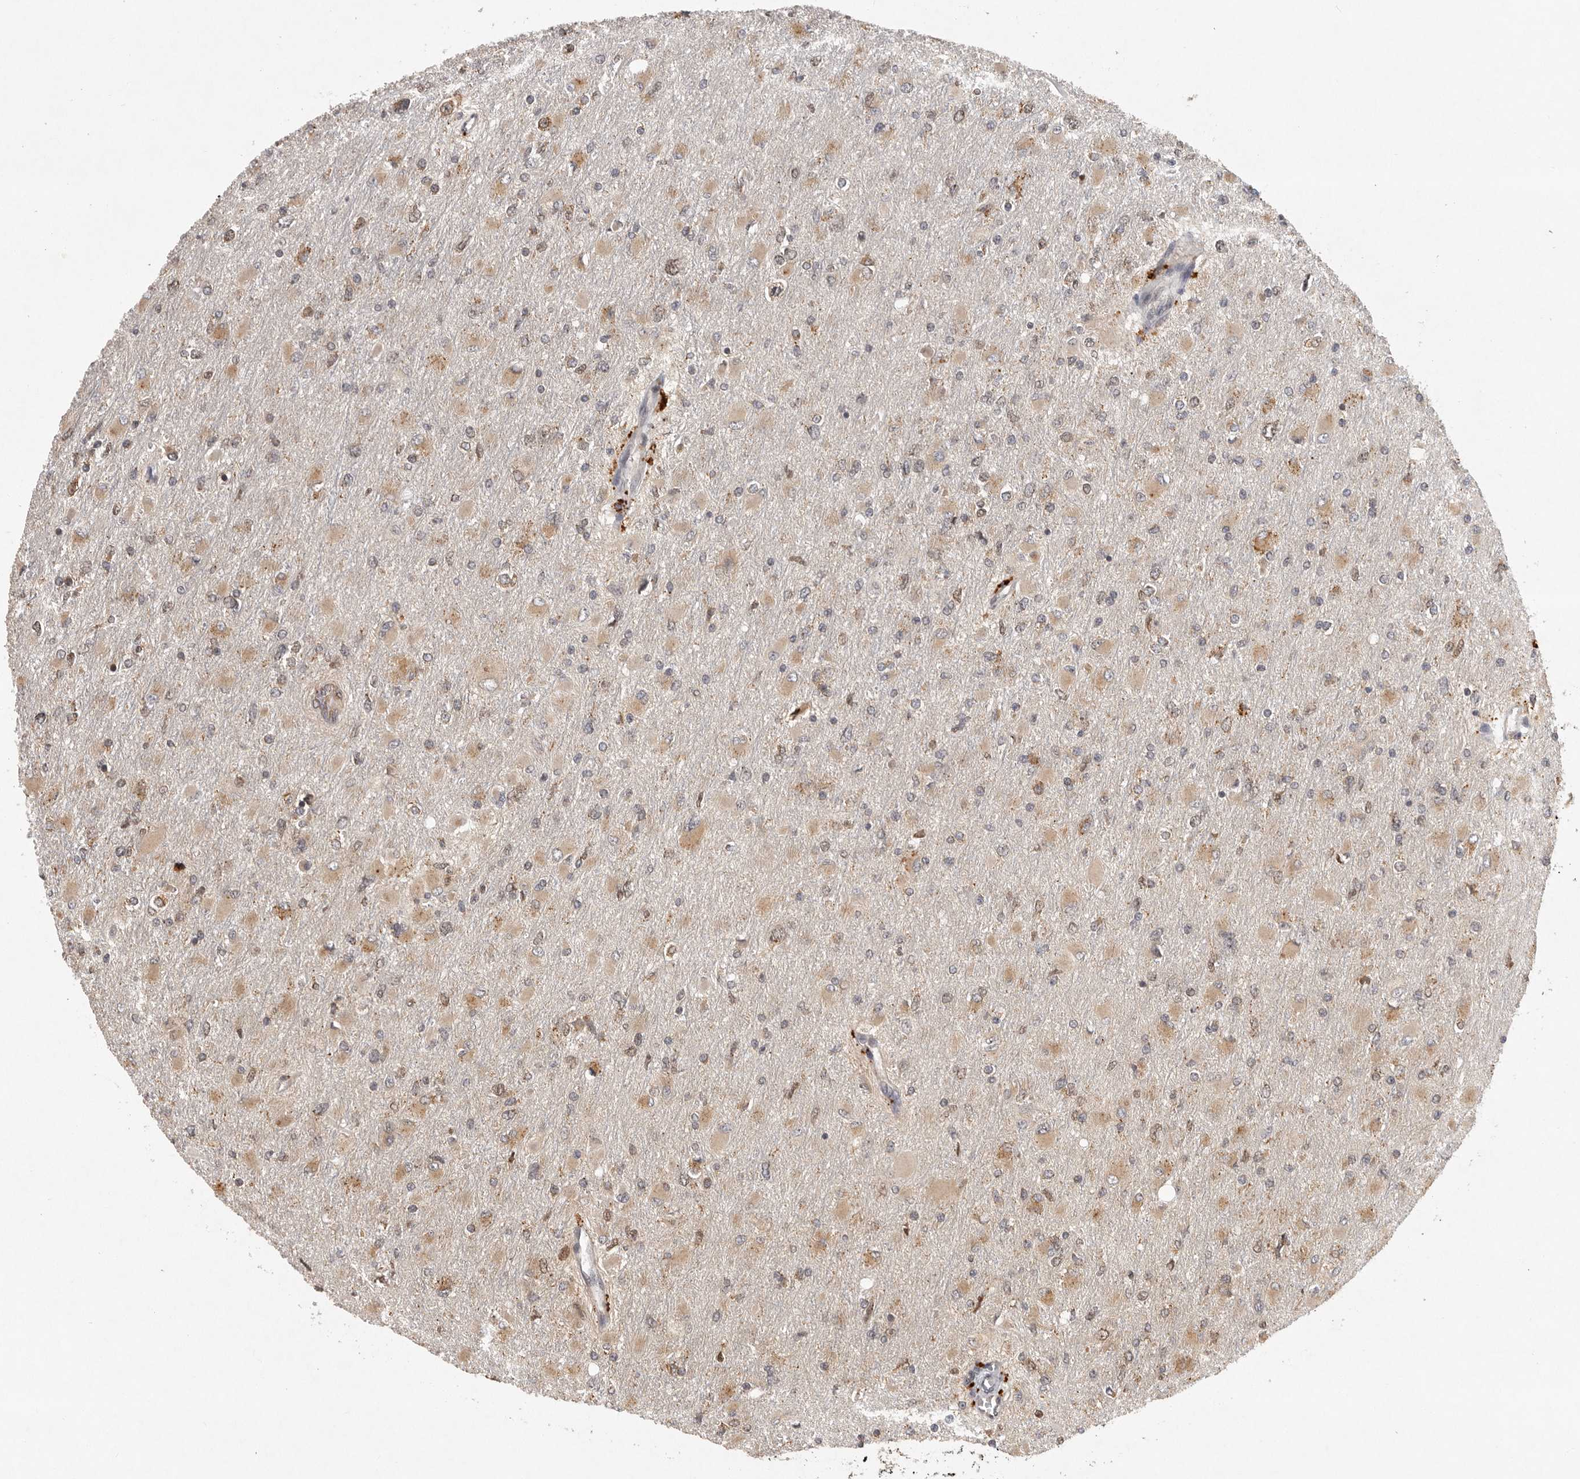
{"staining": {"intensity": "weak", "quantity": "<25%", "location": "cytoplasmic/membranous"}, "tissue": "glioma", "cell_type": "Tumor cells", "image_type": "cancer", "snomed": [{"axis": "morphology", "description": "Glioma, malignant, High grade"}, {"axis": "topography", "description": "Cerebral cortex"}], "caption": "Tumor cells are negative for brown protein staining in malignant glioma (high-grade).", "gene": "ZNF83", "patient": {"sex": "female", "age": 36}}